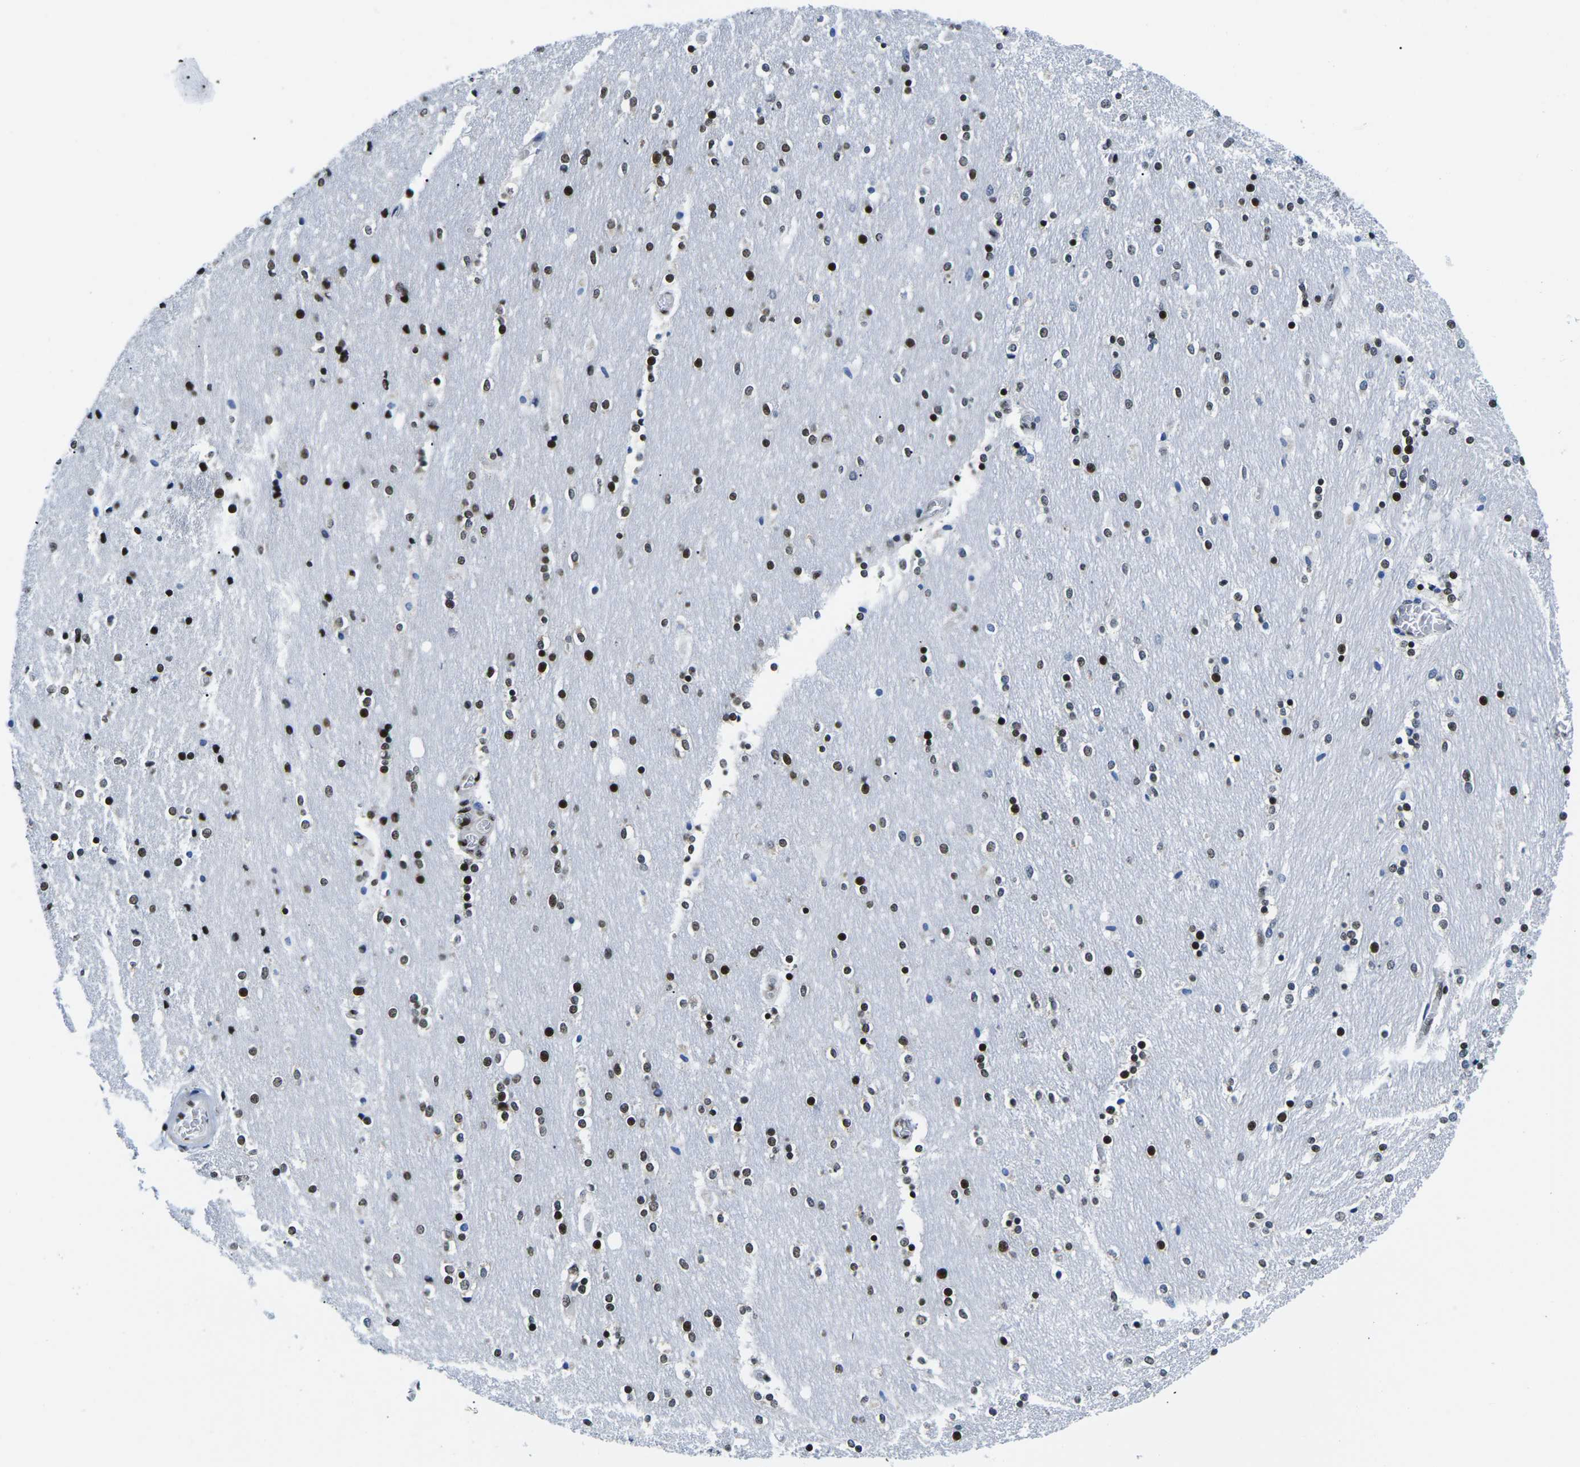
{"staining": {"intensity": "strong", "quantity": ">75%", "location": "nuclear"}, "tissue": "caudate", "cell_type": "Glial cells", "image_type": "normal", "snomed": [{"axis": "morphology", "description": "Normal tissue, NOS"}, {"axis": "topography", "description": "Lateral ventricle wall"}], "caption": "This micrograph demonstrates benign caudate stained with immunohistochemistry (IHC) to label a protein in brown. The nuclear of glial cells show strong positivity for the protein. Nuclei are counter-stained blue.", "gene": "ATF1", "patient": {"sex": "female", "age": 54}}